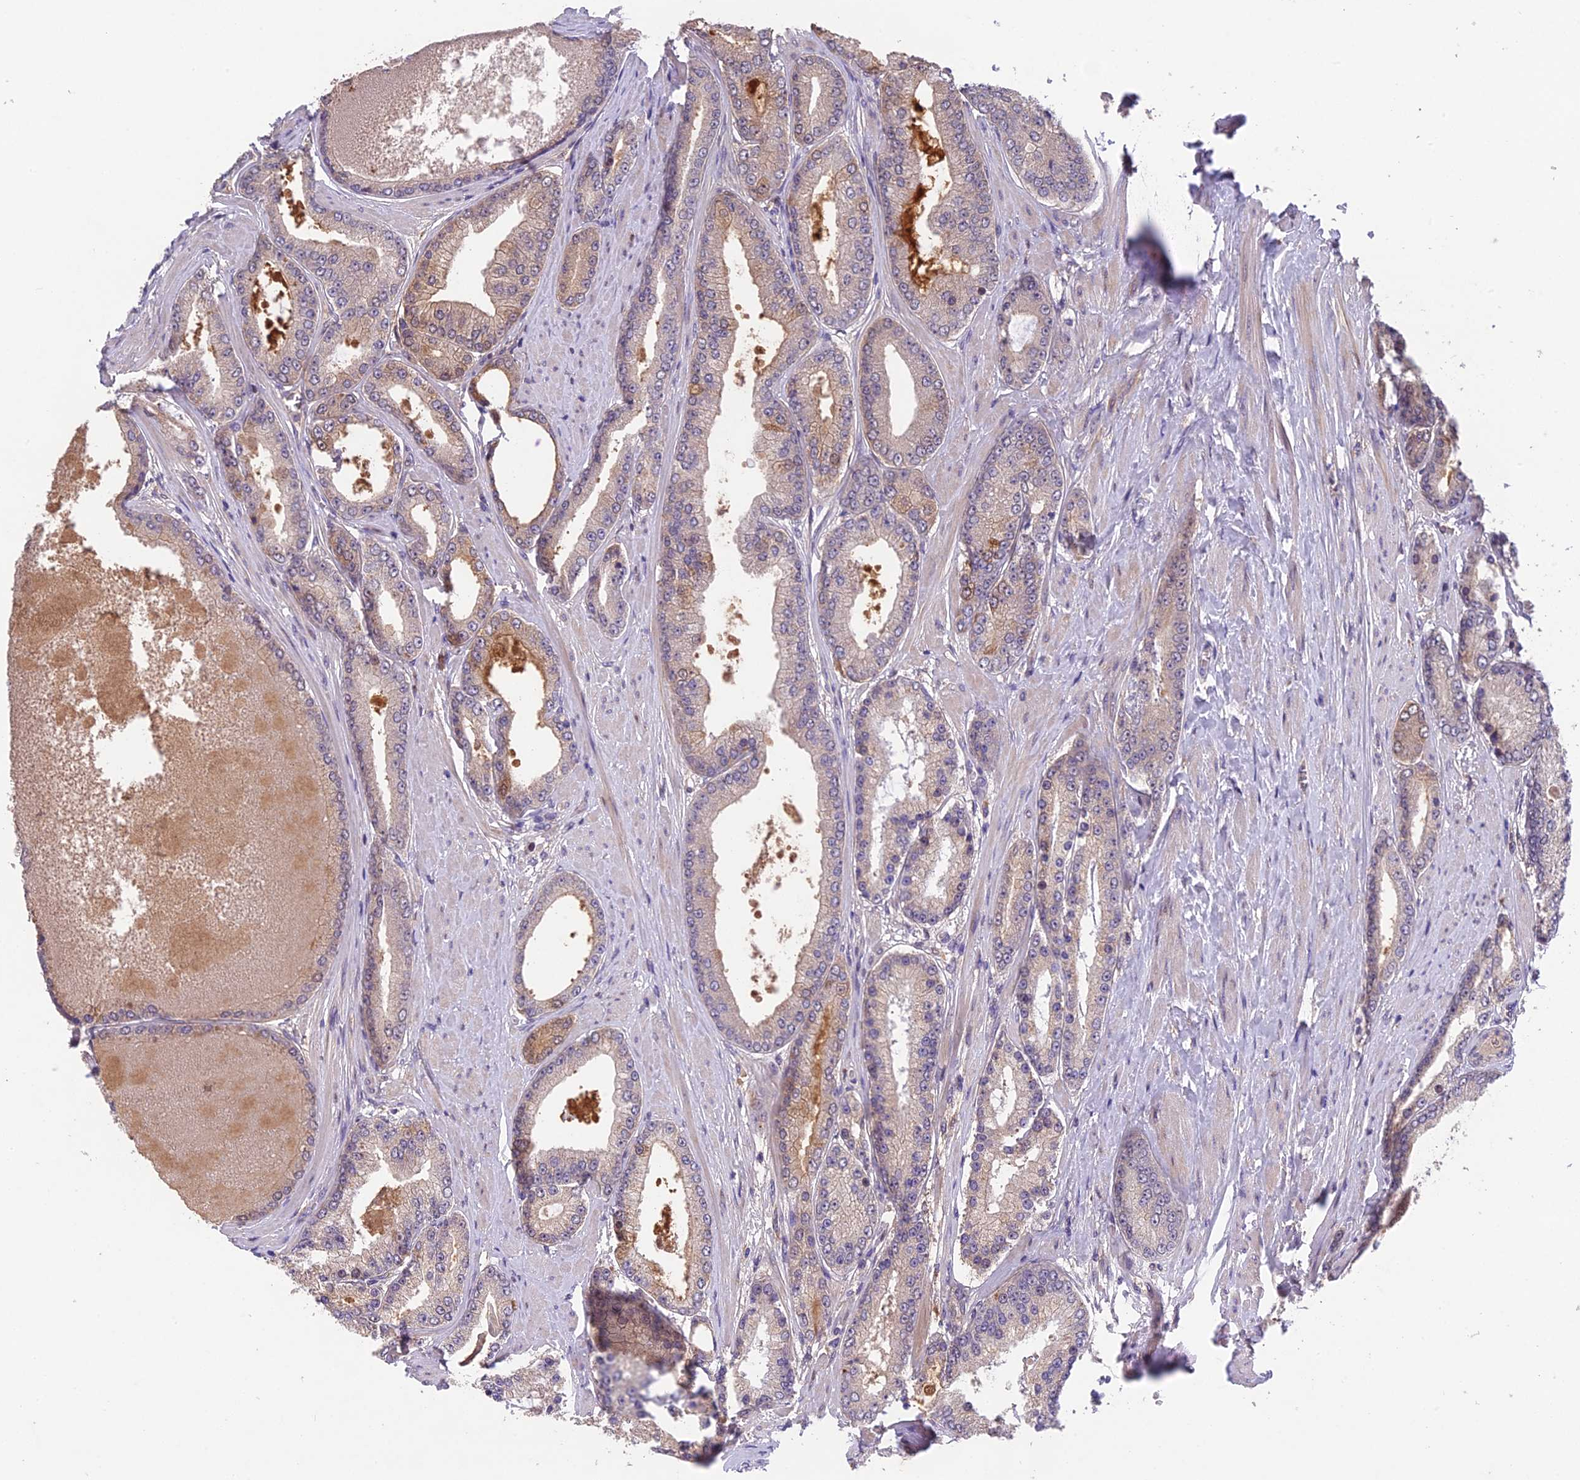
{"staining": {"intensity": "negative", "quantity": "none", "location": "none"}, "tissue": "prostate cancer", "cell_type": "Tumor cells", "image_type": "cancer", "snomed": [{"axis": "morphology", "description": "Adenocarcinoma, High grade"}, {"axis": "topography", "description": "Prostate"}], "caption": "Human high-grade adenocarcinoma (prostate) stained for a protein using immunohistochemistry (IHC) displays no expression in tumor cells.", "gene": "PUS10", "patient": {"sex": "male", "age": 59}}